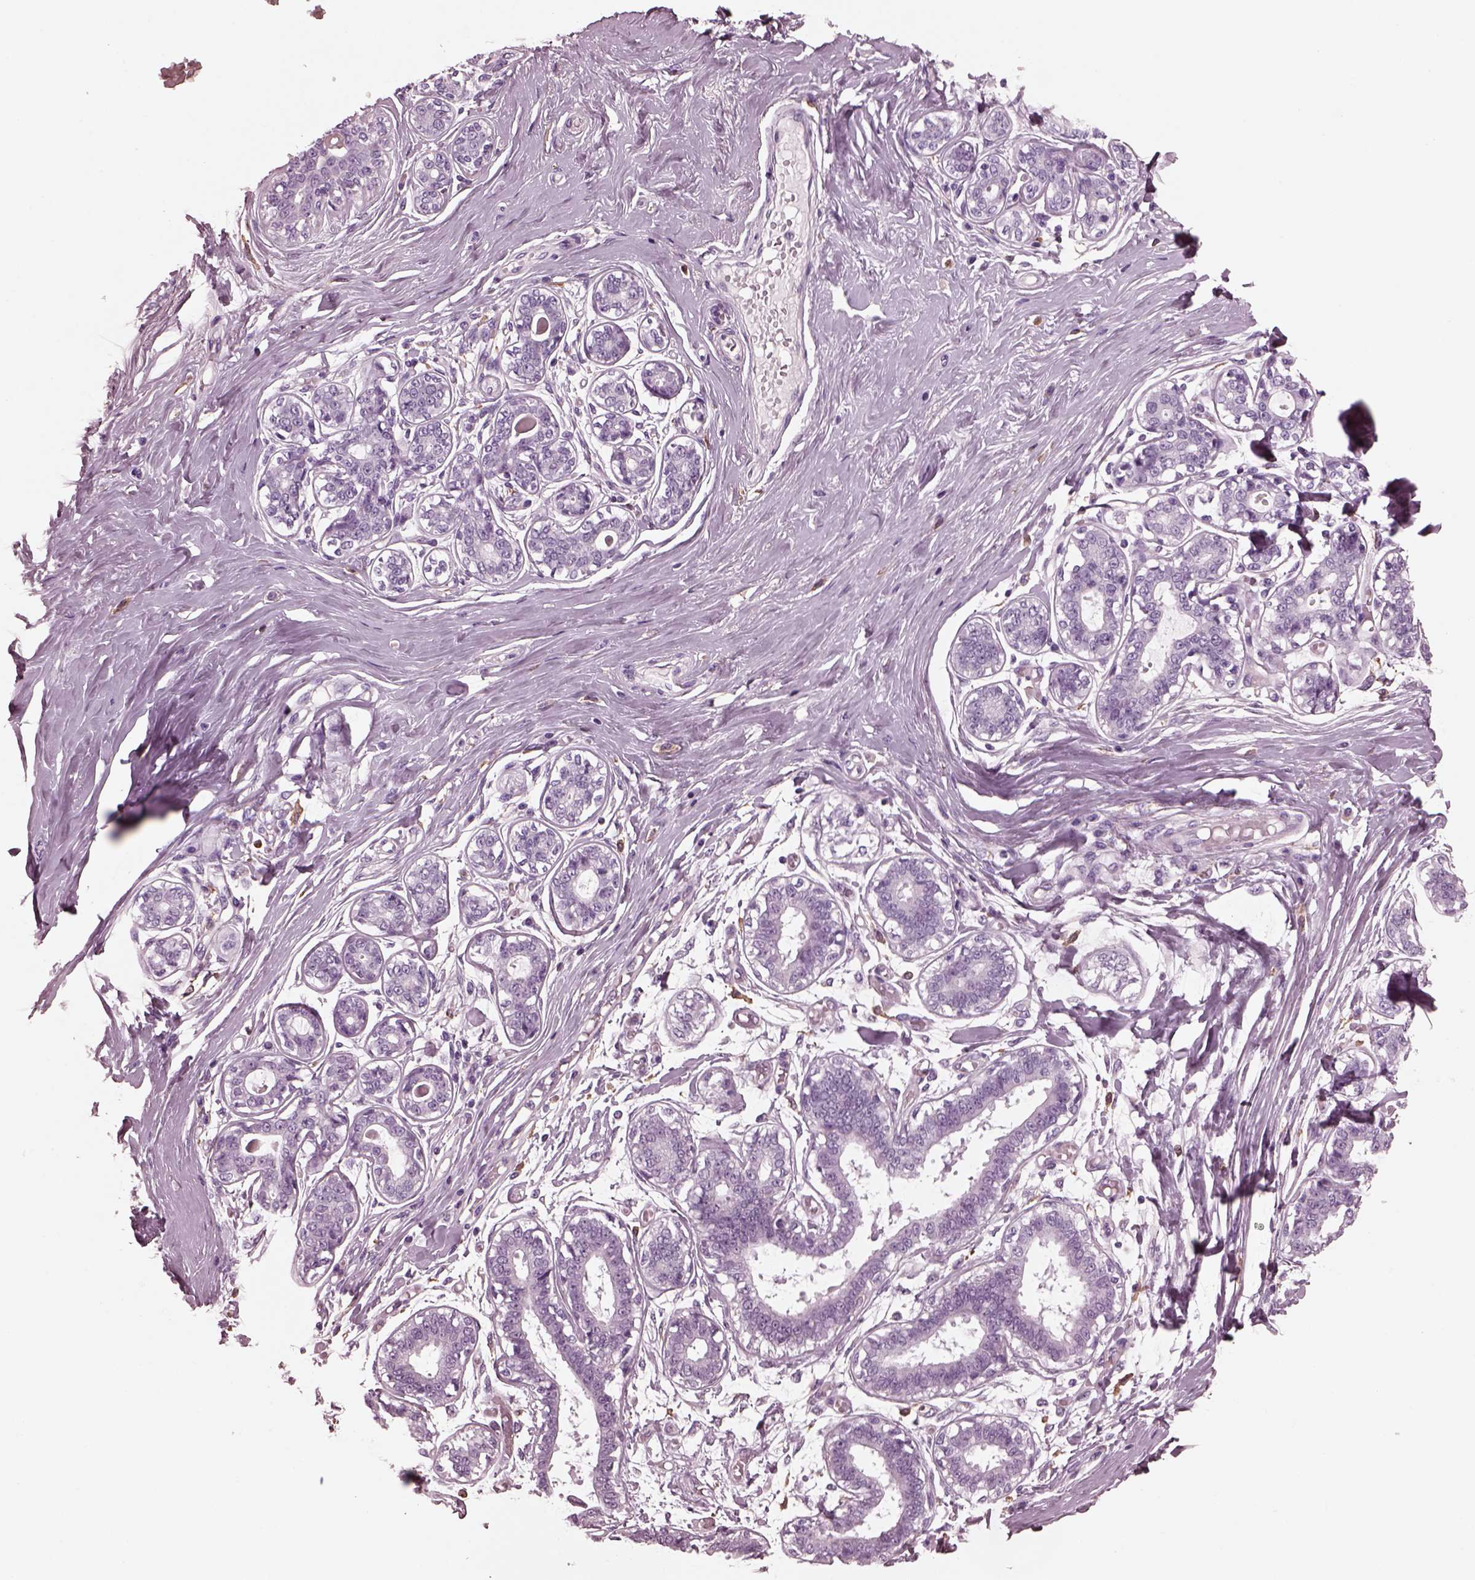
{"staining": {"intensity": "negative", "quantity": "none", "location": "none"}, "tissue": "breast", "cell_type": "Adipocytes", "image_type": "normal", "snomed": [{"axis": "morphology", "description": "Normal tissue, NOS"}, {"axis": "topography", "description": "Skin"}, {"axis": "topography", "description": "Breast"}], "caption": "The immunohistochemistry micrograph has no significant staining in adipocytes of breast. Nuclei are stained in blue.", "gene": "CGA", "patient": {"sex": "female", "age": 43}}